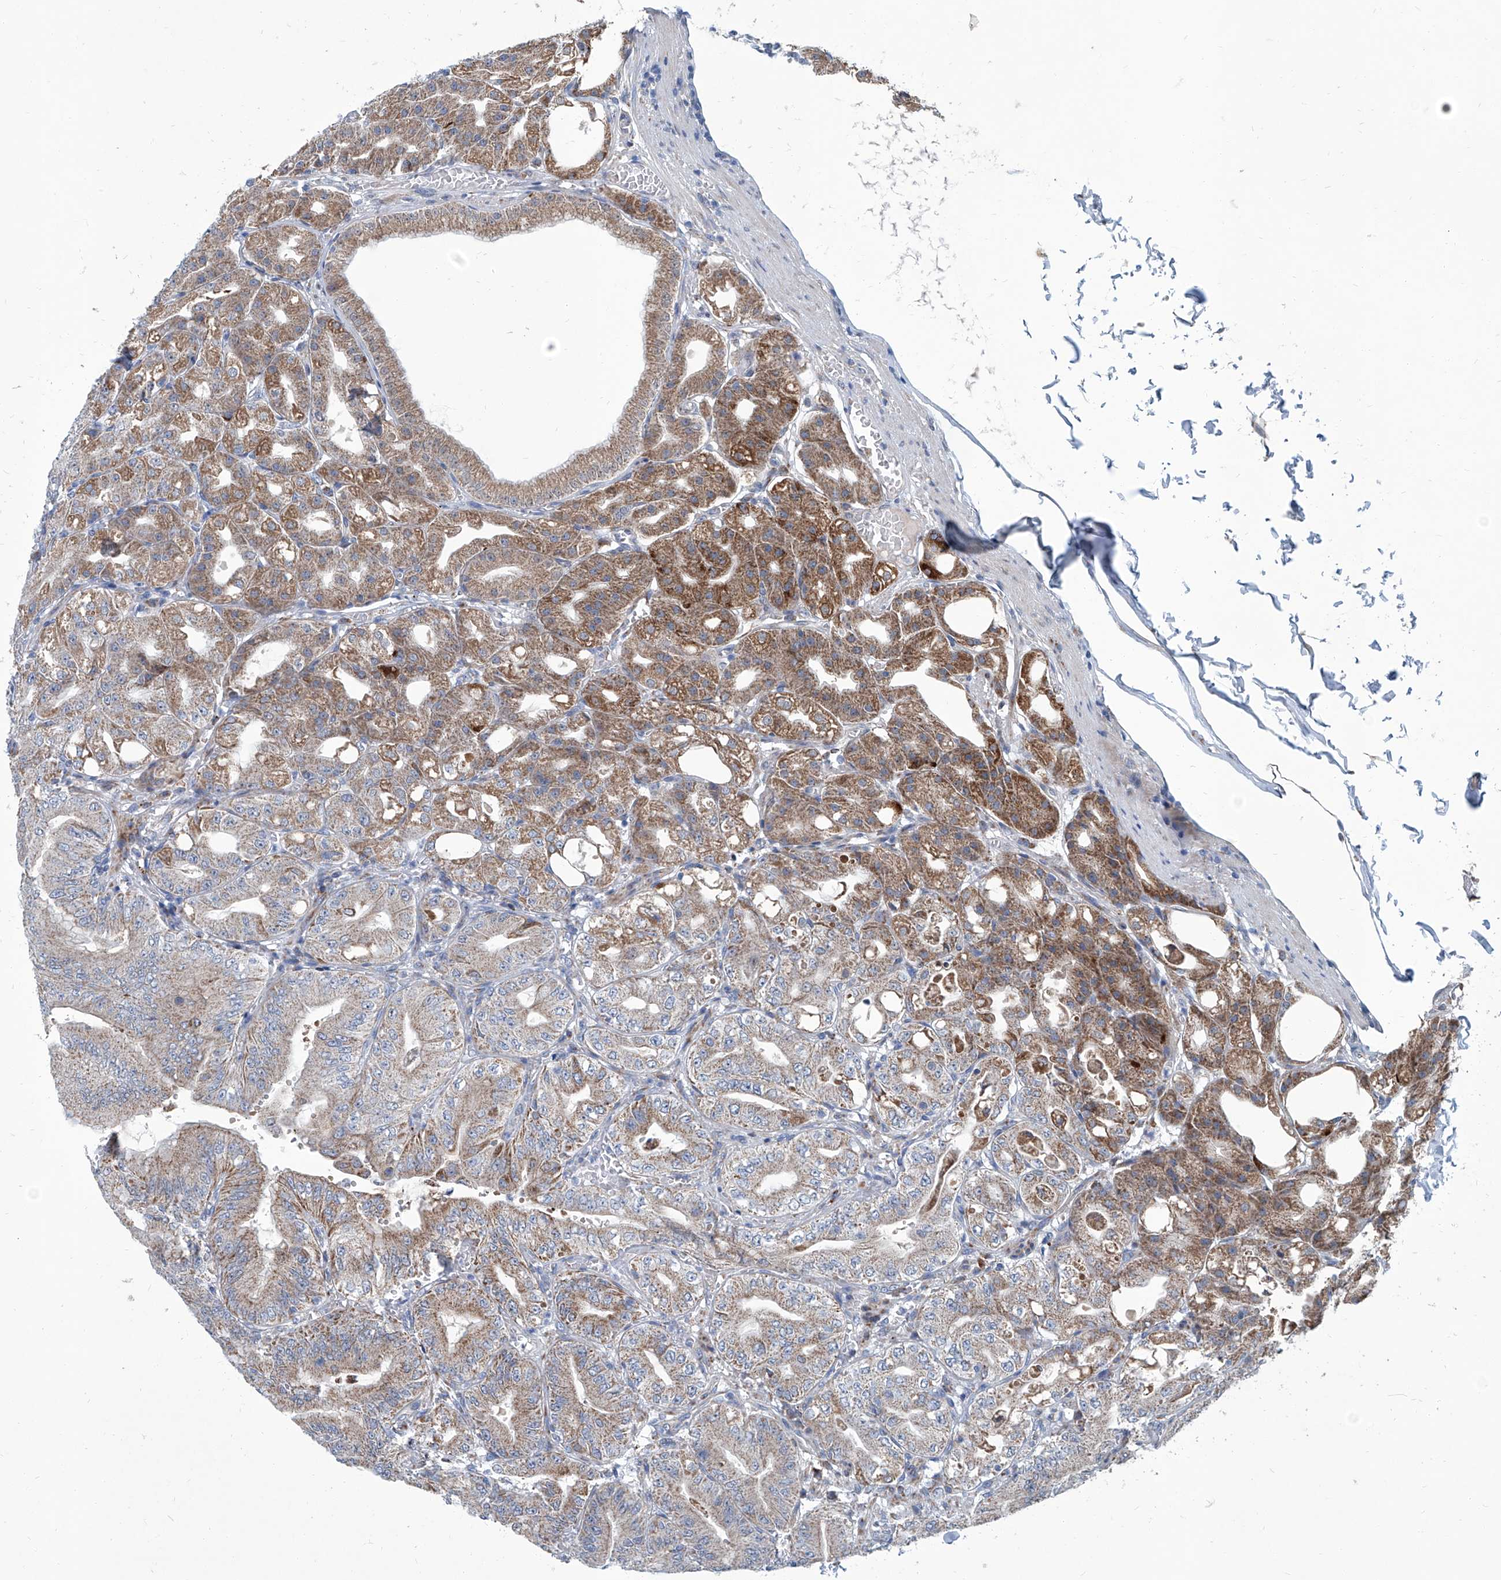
{"staining": {"intensity": "moderate", "quantity": ">75%", "location": "cytoplasmic/membranous"}, "tissue": "stomach", "cell_type": "Glandular cells", "image_type": "normal", "snomed": [{"axis": "morphology", "description": "Normal tissue, NOS"}, {"axis": "topography", "description": "Stomach, lower"}], "caption": "Immunohistochemical staining of normal human stomach shows moderate cytoplasmic/membranous protein staining in approximately >75% of glandular cells. (Brightfield microscopy of DAB IHC at high magnification).", "gene": "USP48", "patient": {"sex": "male", "age": 71}}